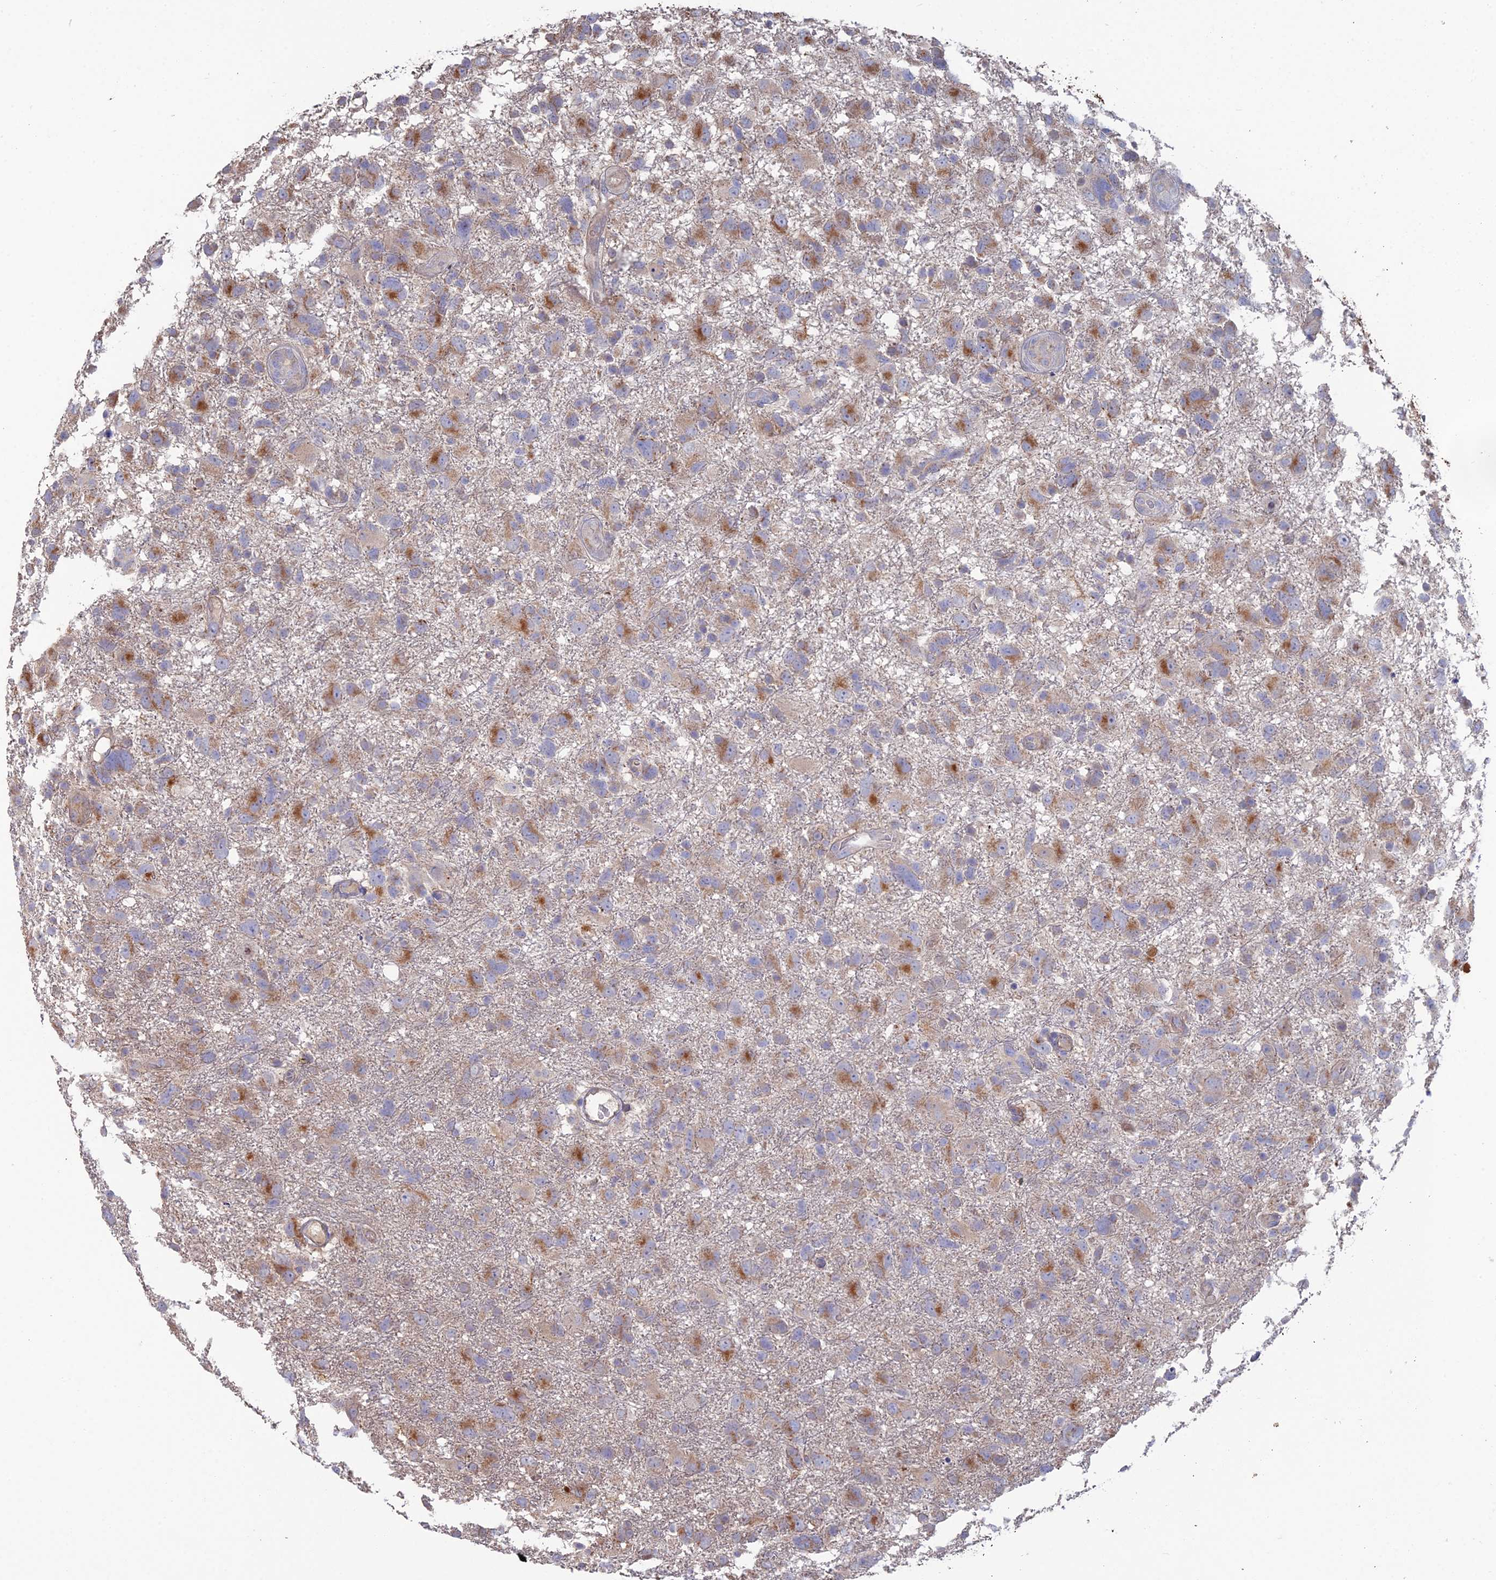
{"staining": {"intensity": "moderate", "quantity": "25%-75%", "location": "cytoplasmic/membranous"}, "tissue": "glioma", "cell_type": "Tumor cells", "image_type": "cancer", "snomed": [{"axis": "morphology", "description": "Glioma, malignant, High grade"}, {"axis": "topography", "description": "Brain"}], "caption": "Tumor cells exhibit medium levels of moderate cytoplasmic/membranous expression in approximately 25%-75% of cells in human glioma.", "gene": "ARL16", "patient": {"sex": "male", "age": 61}}